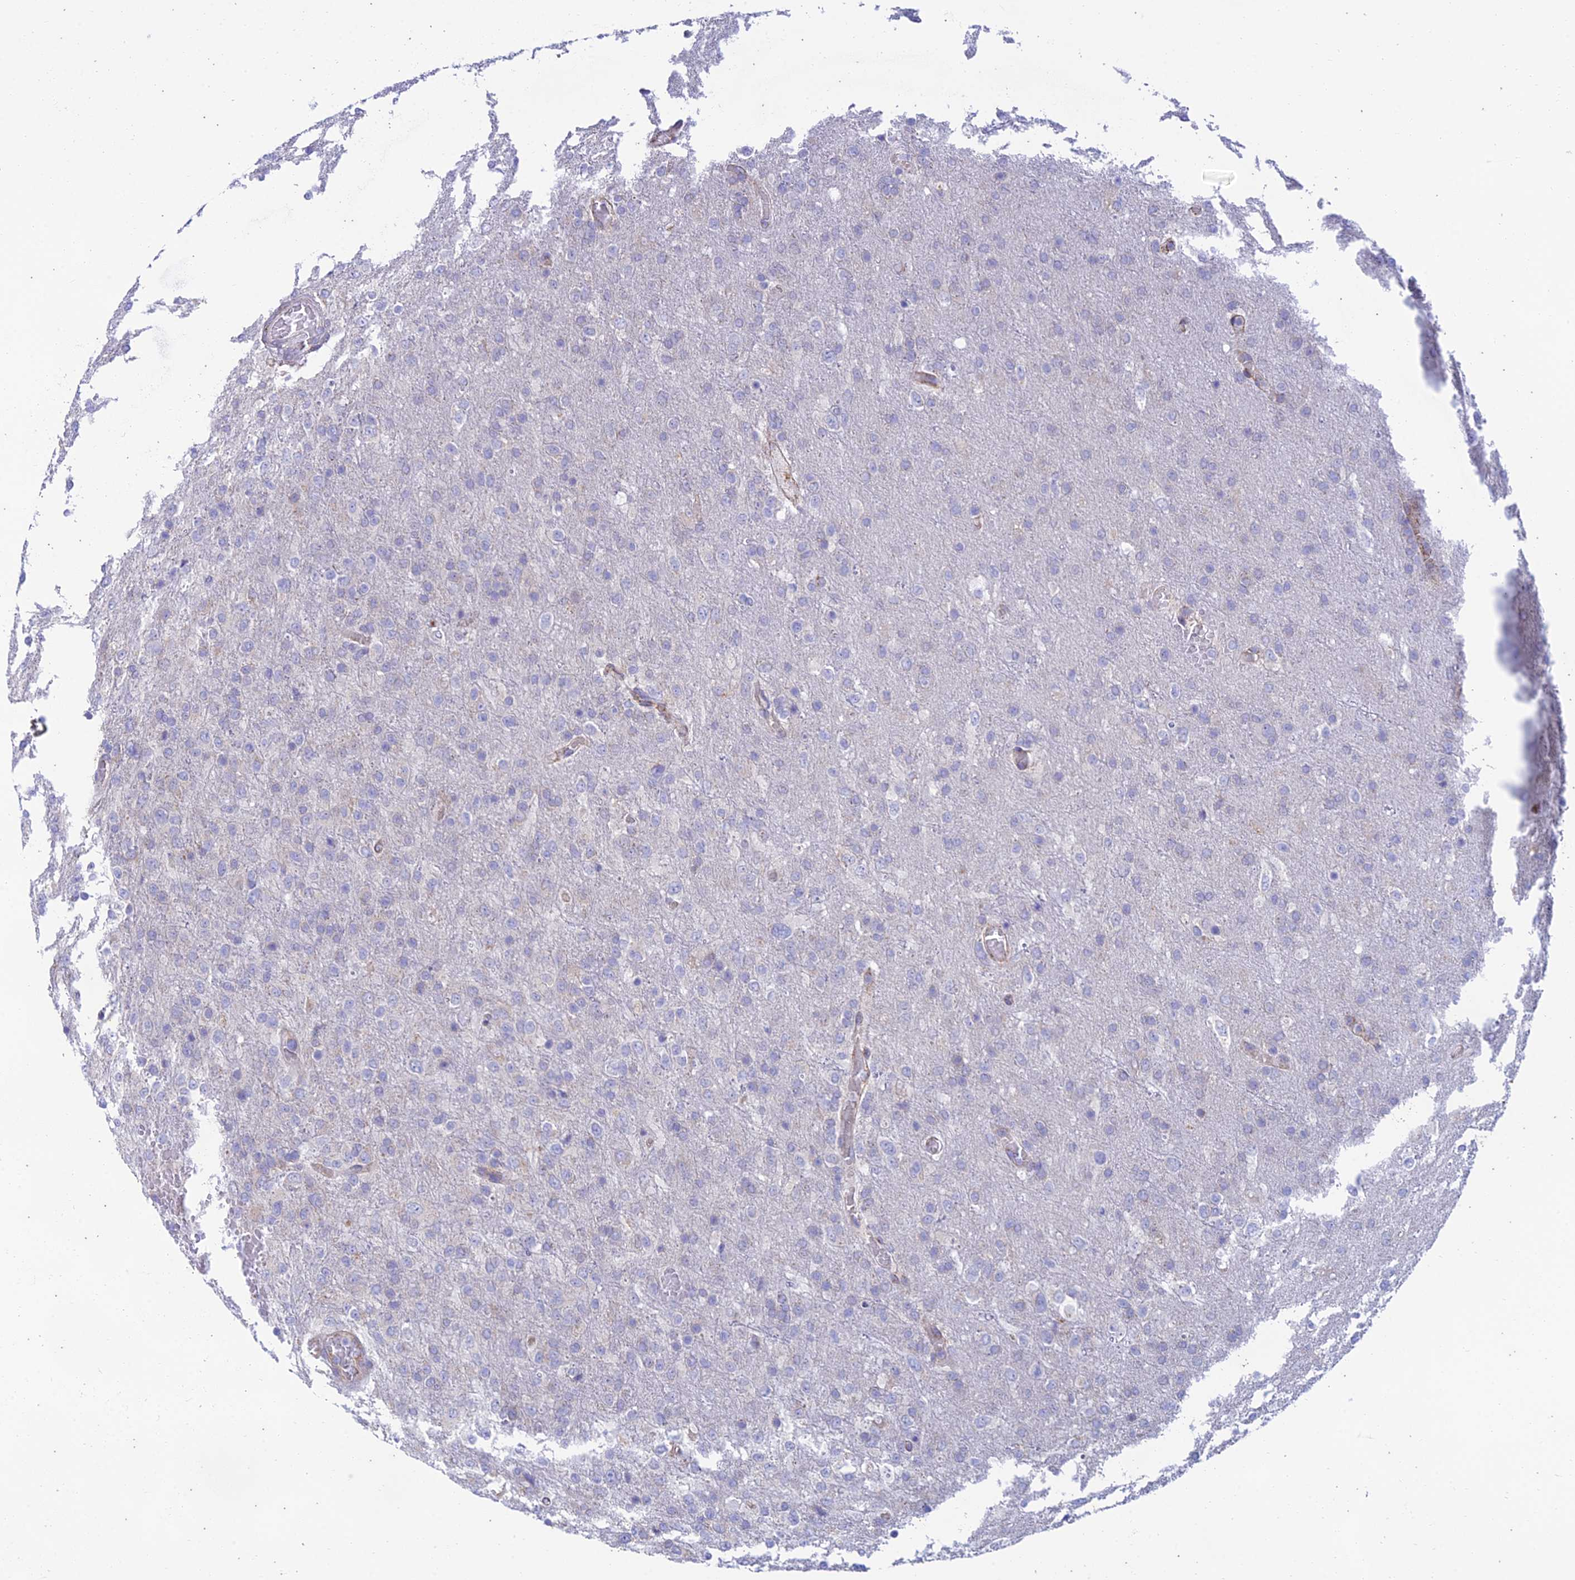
{"staining": {"intensity": "negative", "quantity": "none", "location": "none"}, "tissue": "glioma", "cell_type": "Tumor cells", "image_type": "cancer", "snomed": [{"axis": "morphology", "description": "Glioma, malignant, High grade"}, {"axis": "topography", "description": "Brain"}], "caption": "The histopathology image reveals no significant expression in tumor cells of malignant high-grade glioma.", "gene": "PTCD2", "patient": {"sex": "female", "age": 74}}